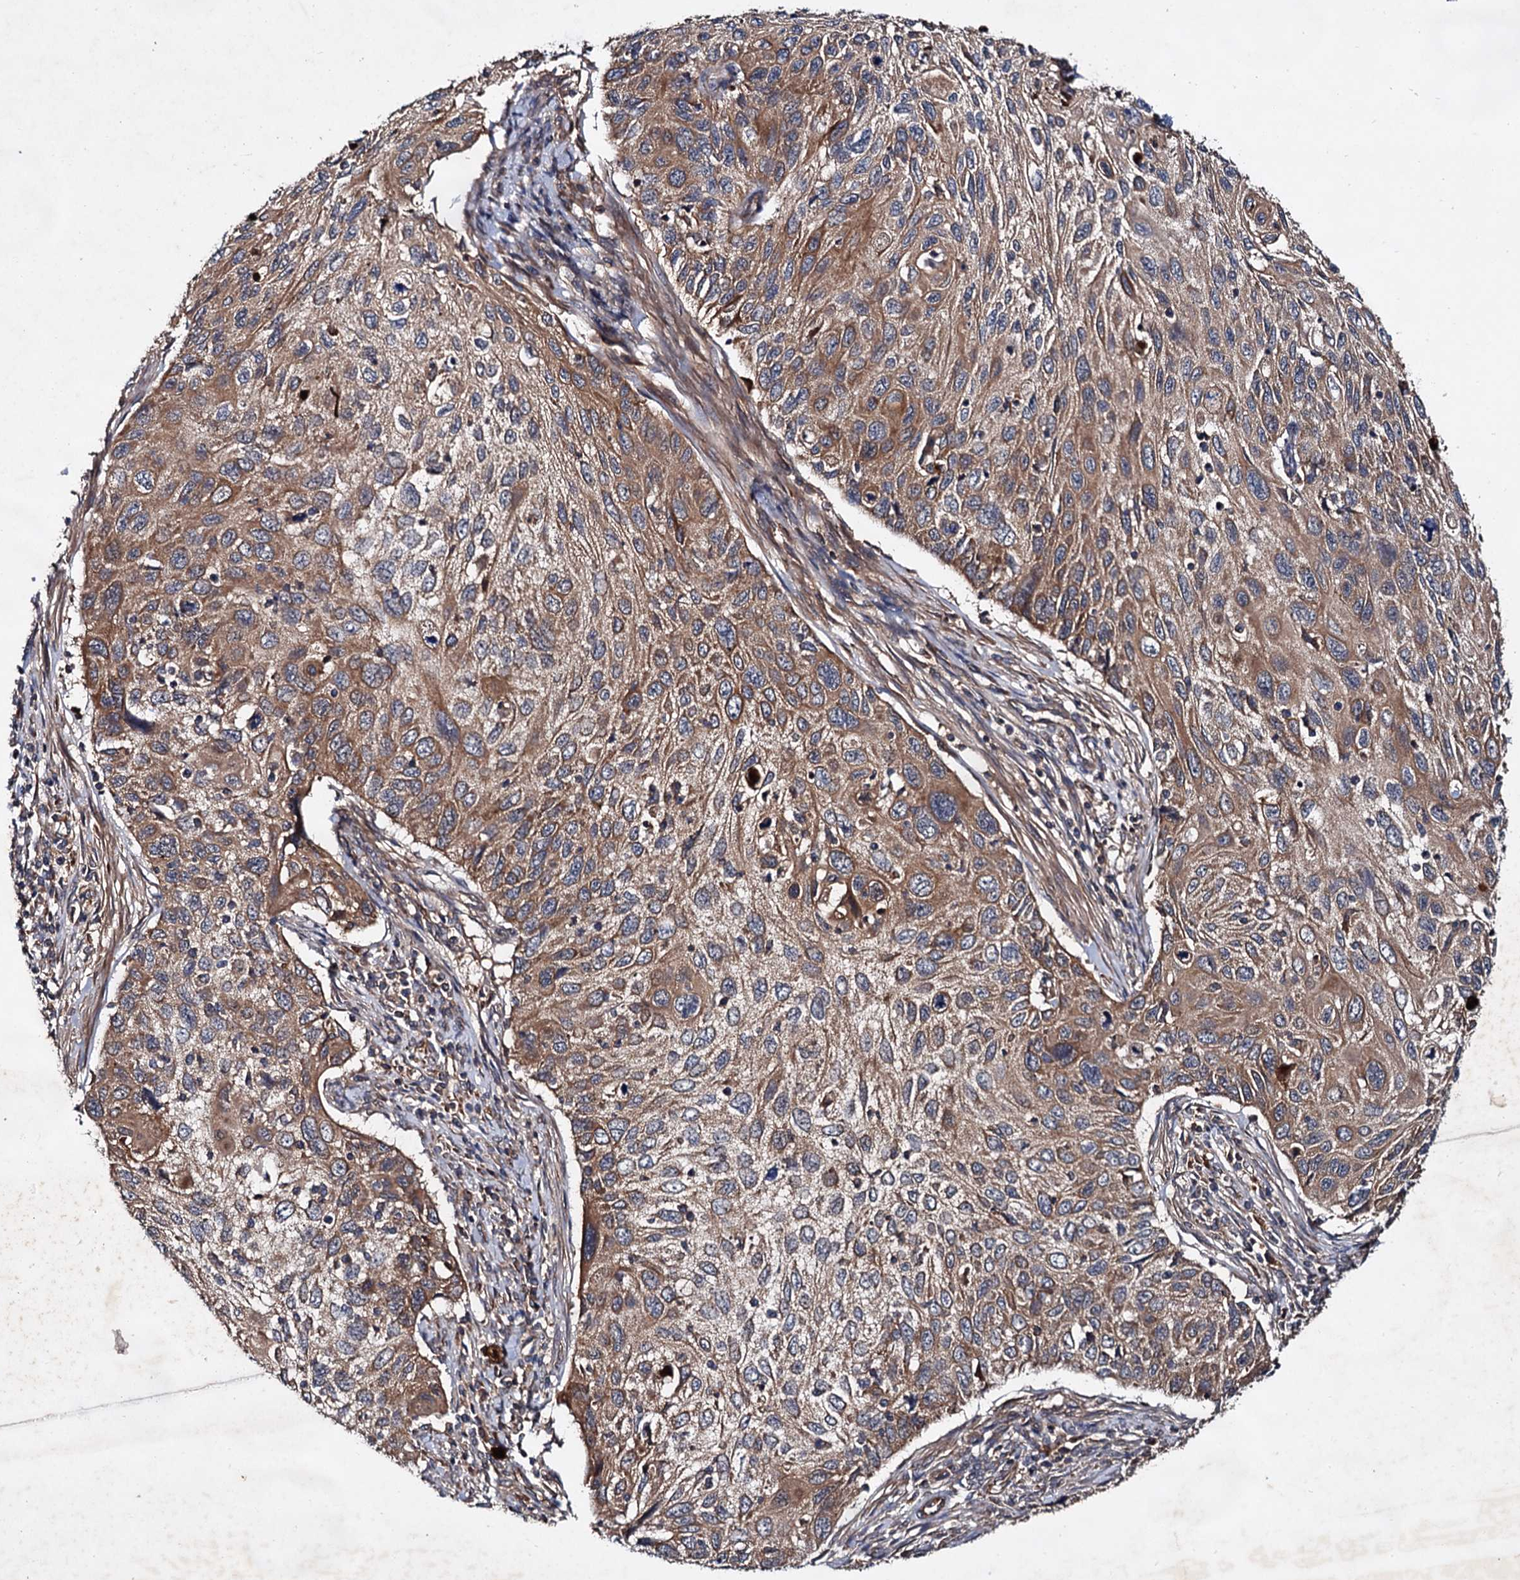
{"staining": {"intensity": "moderate", "quantity": ">75%", "location": "cytoplasmic/membranous"}, "tissue": "cervical cancer", "cell_type": "Tumor cells", "image_type": "cancer", "snomed": [{"axis": "morphology", "description": "Squamous cell carcinoma, NOS"}, {"axis": "topography", "description": "Cervix"}], "caption": "High-power microscopy captured an immunohistochemistry (IHC) micrograph of cervical cancer, revealing moderate cytoplasmic/membranous staining in approximately >75% of tumor cells. (Brightfield microscopy of DAB IHC at high magnification).", "gene": "TEX9", "patient": {"sex": "female", "age": 70}}